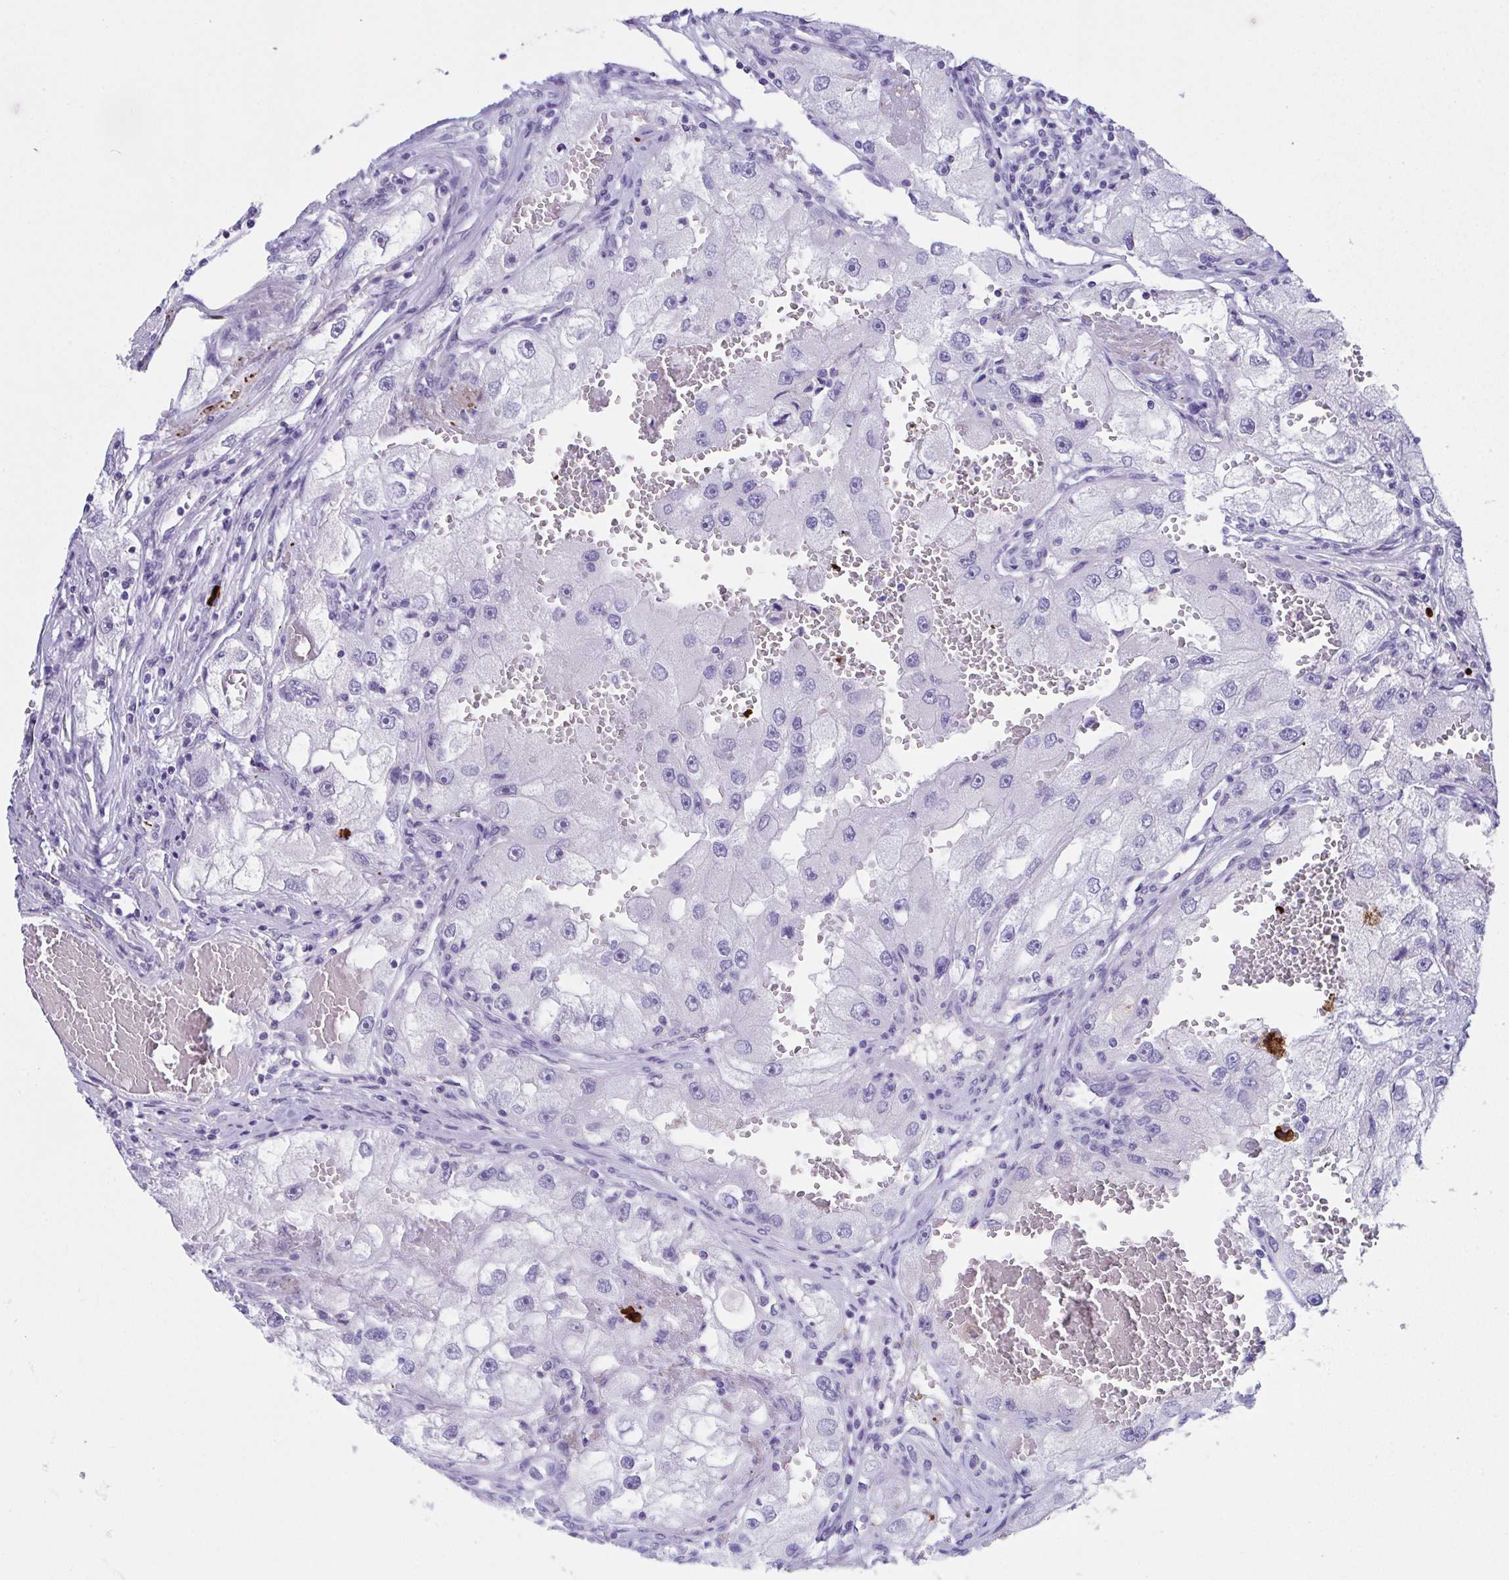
{"staining": {"intensity": "negative", "quantity": "none", "location": "none"}, "tissue": "renal cancer", "cell_type": "Tumor cells", "image_type": "cancer", "snomed": [{"axis": "morphology", "description": "Adenocarcinoma, NOS"}, {"axis": "topography", "description": "Kidney"}], "caption": "The micrograph demonstrates no significant positivity in tumor cells of renal cancer (adenocarcinoma).", "gene": "KMT2E", "patient": {"sex": "male", "age": 63}}